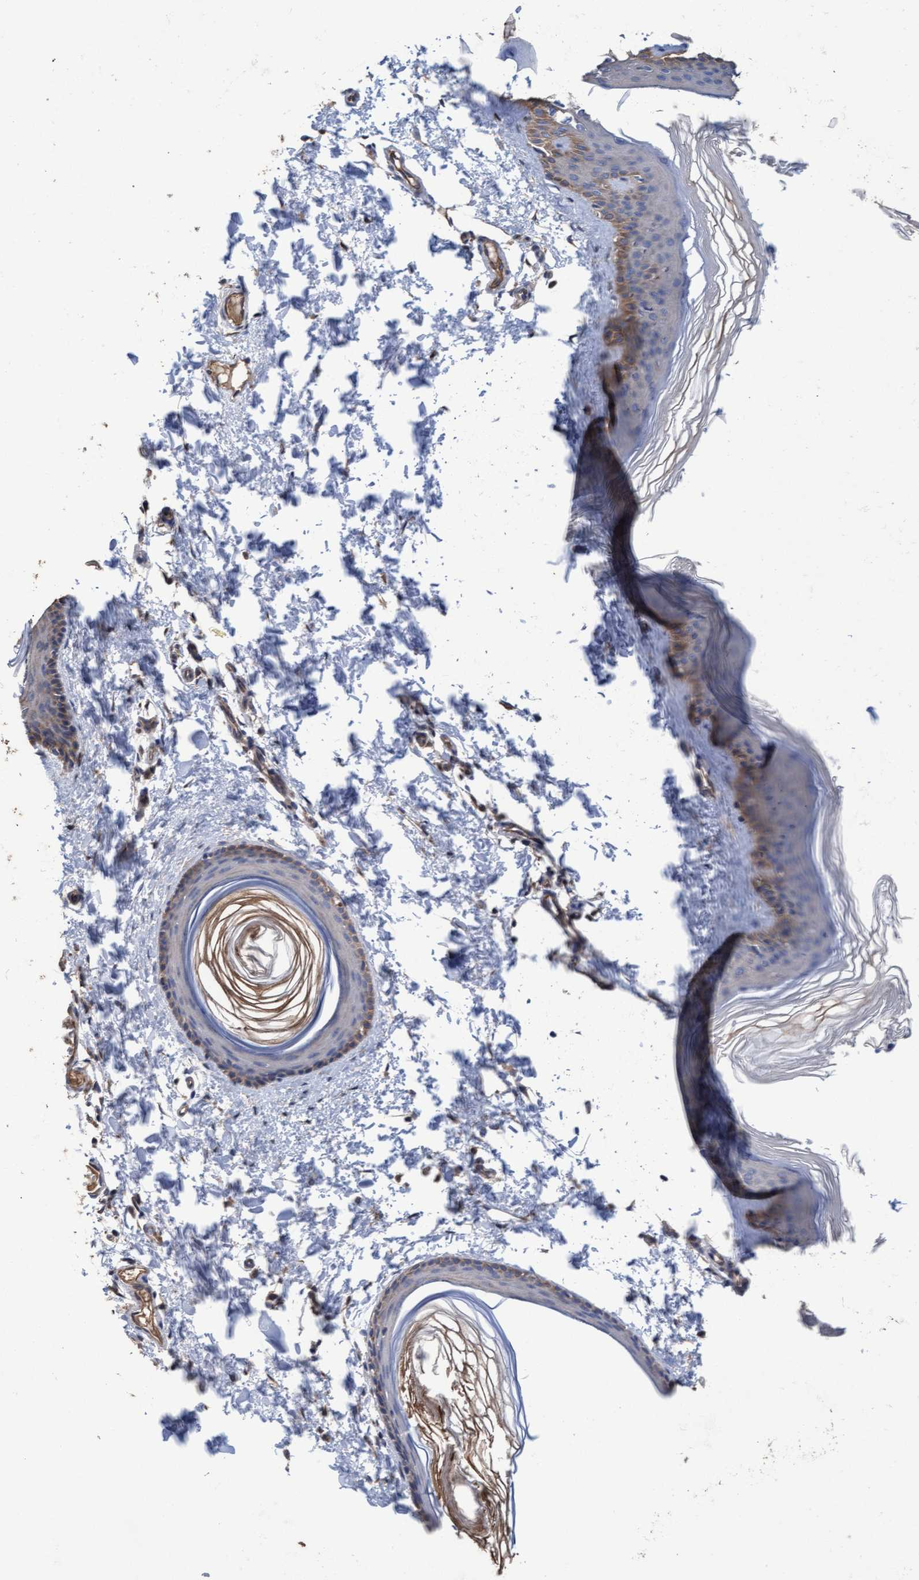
{"staining": {"intensity": "weak", "quantity": ">75%", "location": "cytoplasmic/membranous"}, "tissue": "skin", "cell_type": "Fibroblasts", "image_type": "normal", "snomed": [{"axis": "morphology", "description": "Normal tissue, NOS"}, {"axis": "topography", "description": "Skin"}], "caption": "Weak cytoplasmic/membranous protein staining is present in approximately >75% of fibroblasts in skin. (DAB IHC, brown staining for protein, blue staining for nuclei).", "gene": "MRPL38", "patient": {"sex": "female", "age": 80}}